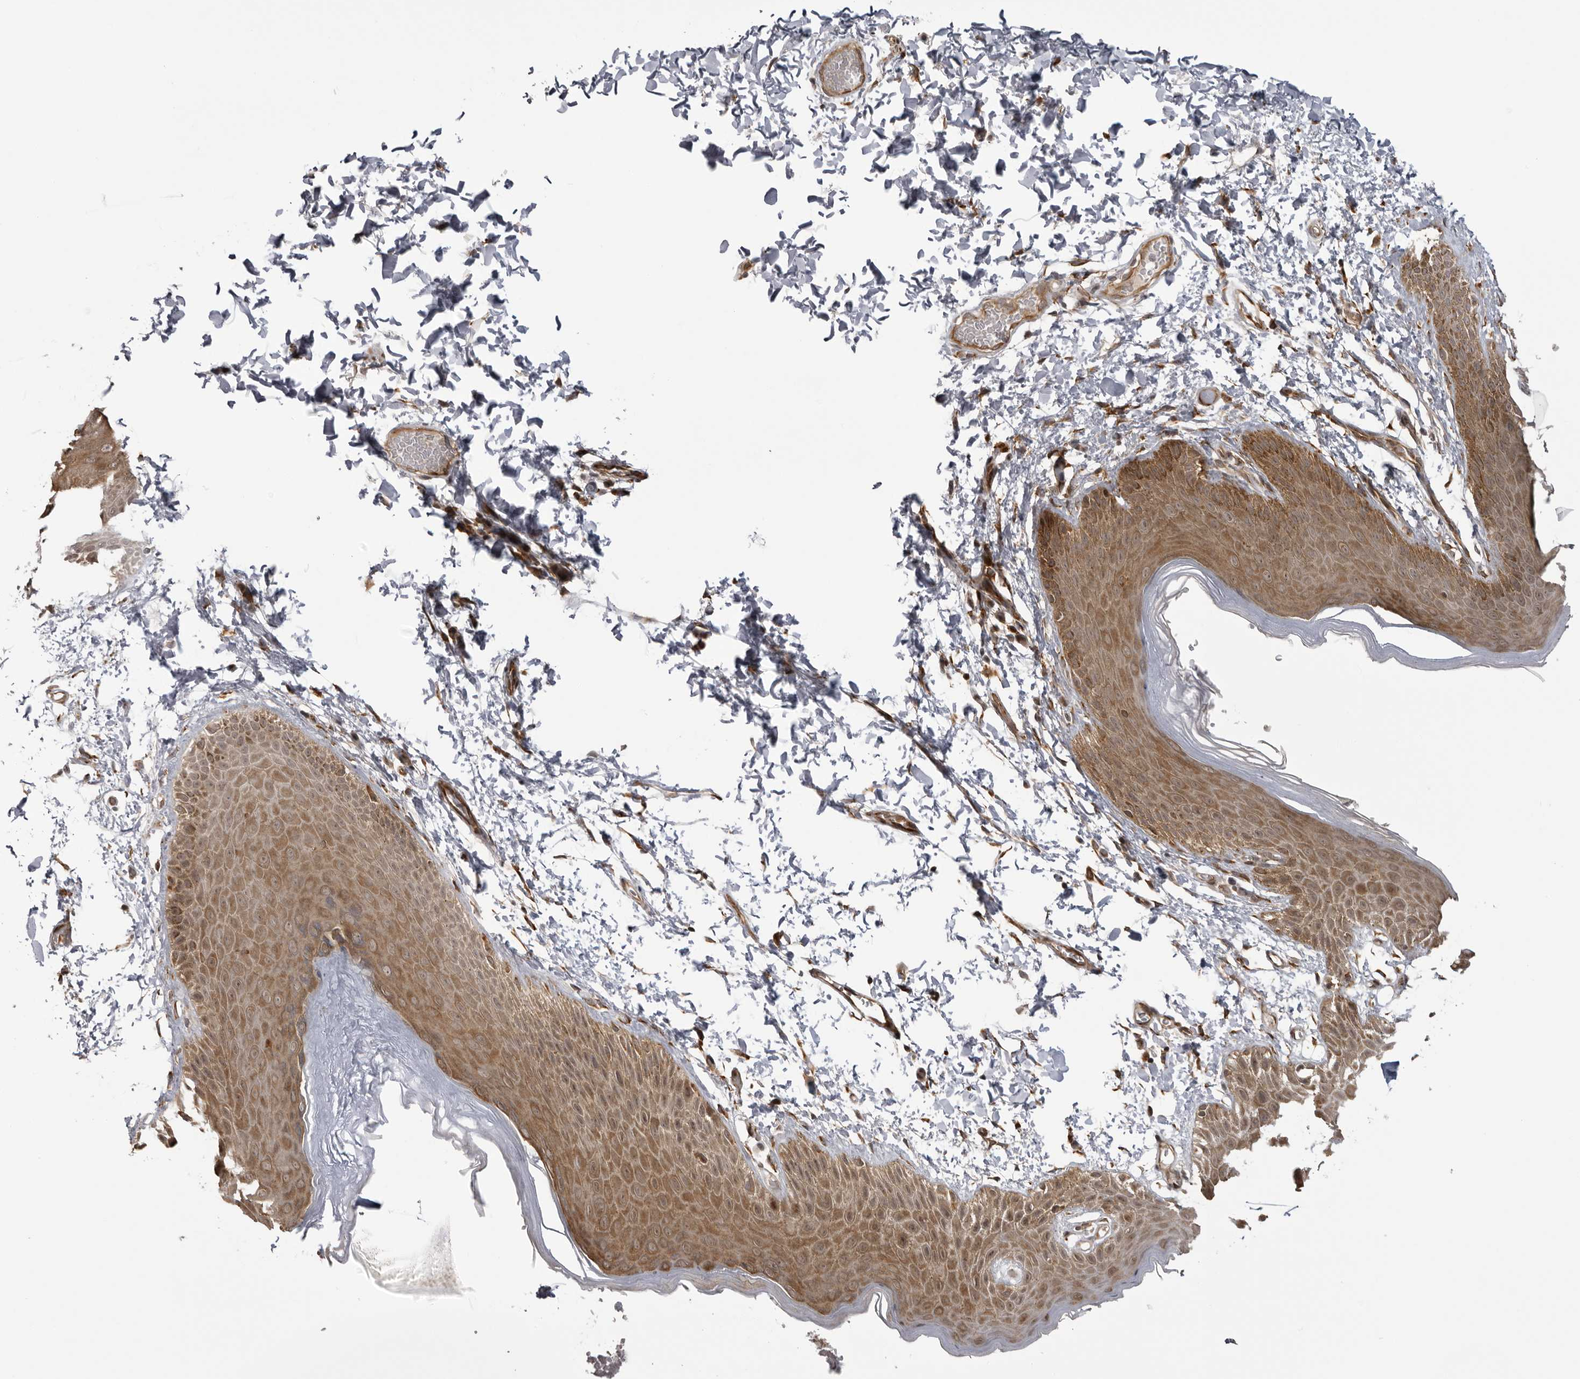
{"staining": {"intensity": "moderate", "quantity": ">75%", "location": "cytoplasmic/membranous"}, "tissue": "skin", "cell_type": "Epidermal cells", "image_type": "normal", "snomed": [{"axis": "morphology", "description": "Normal tissue, NOS"}, {"axis": "topography", "description": "Anal"}, {"axis": "topography", "description": "Peripheral nerve tissue"}], "caption": "Human skin stained with a brown dye exhibits moderate cytoplasmic/membranous positive staining in about >75% of epidermal cells.", "gene": "DNAH14", "patient": {"sex": "male", "age": 44}}